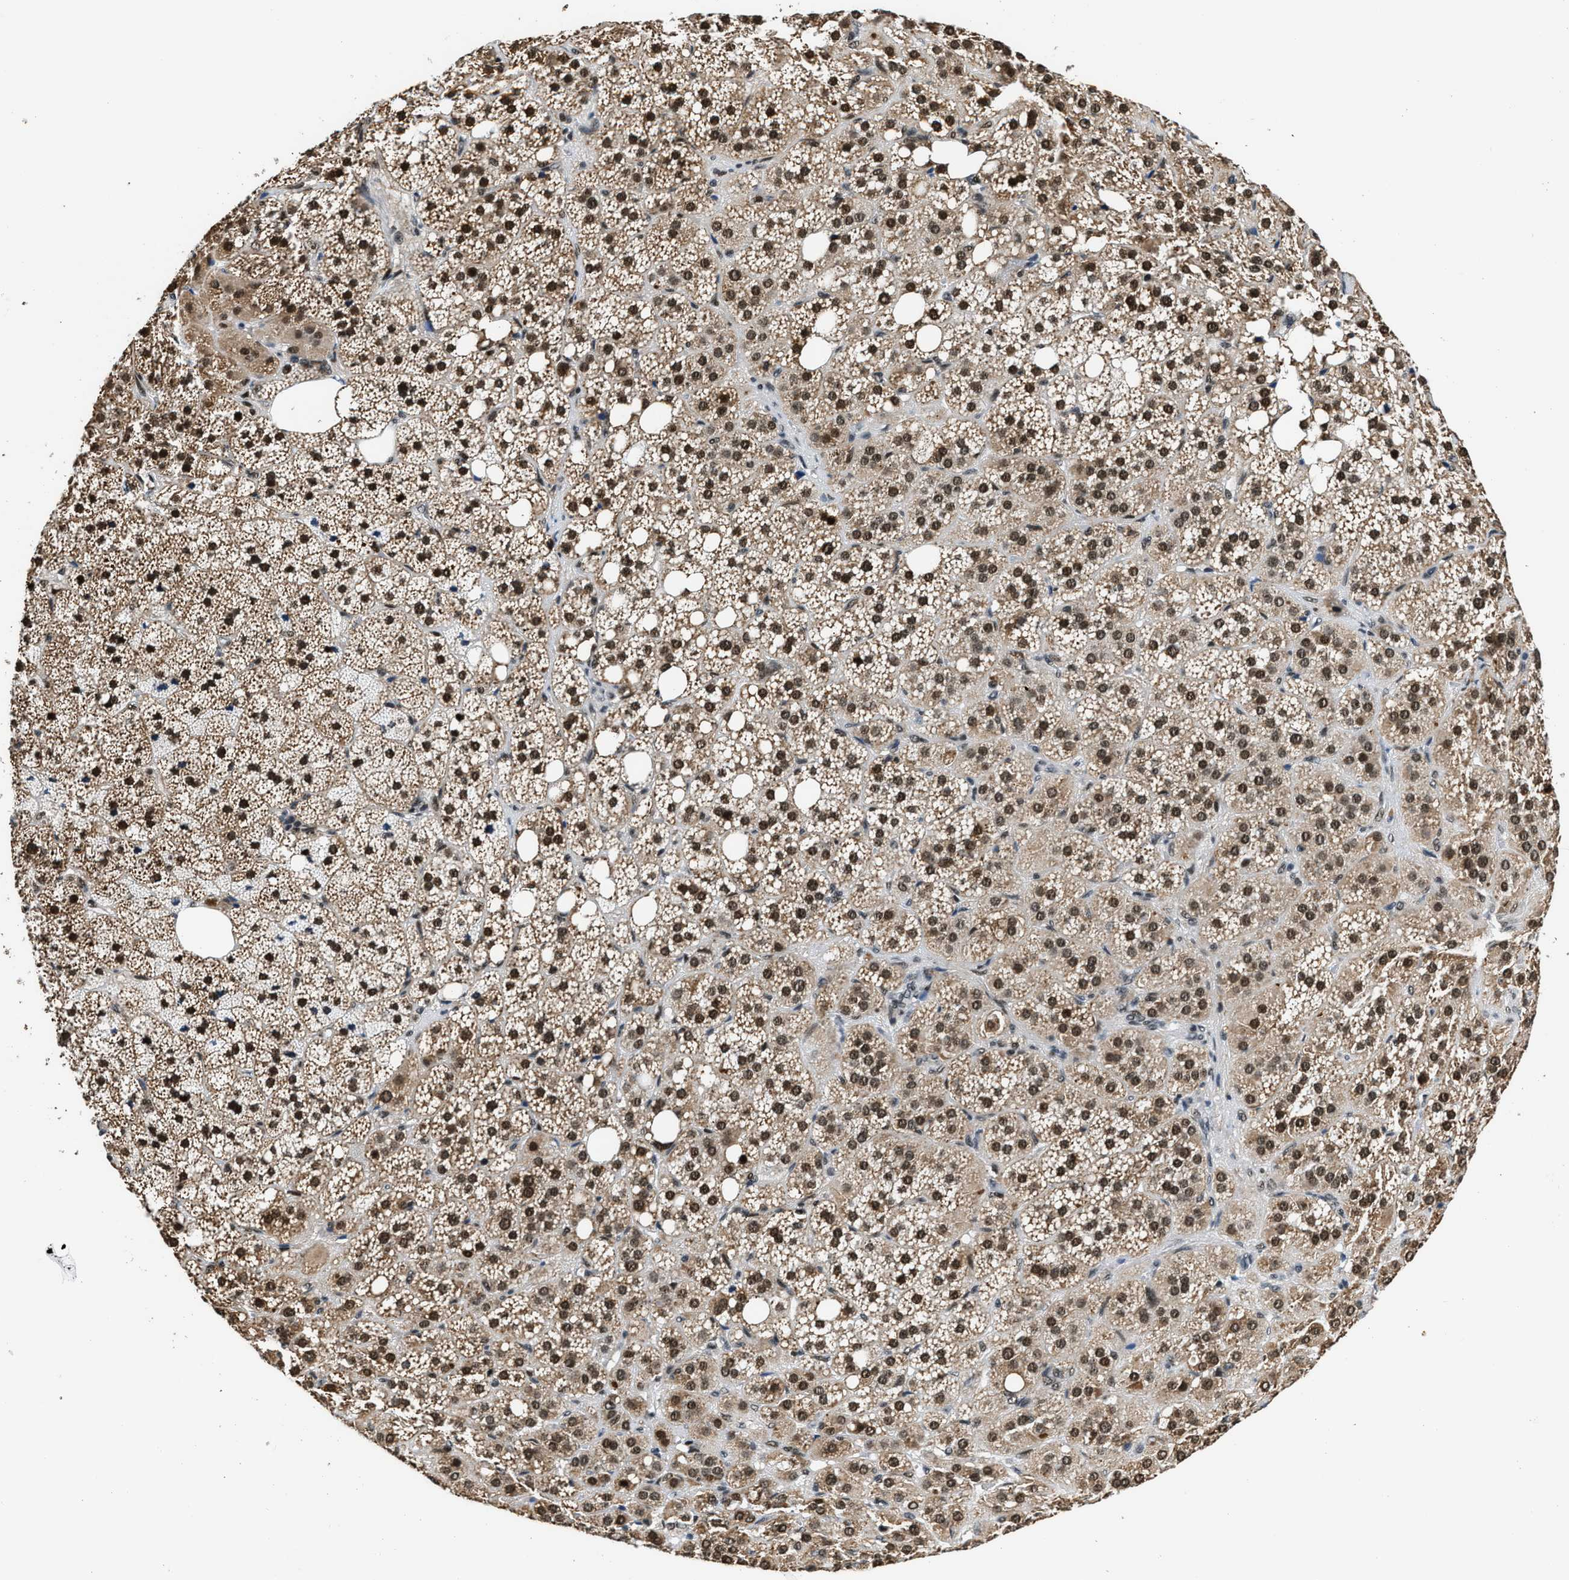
{"staining": {"intensity": "strong", "quantity": ">75%", "location": "cytoplasmic/membranous,nuclear"}, "tissue": "adrenal gland", "cell_type": "Glandular cells", "image_type": "normal", "snomed": [{"axis": "morphology", "description": "Normal tissue, NOS"}, {"axis": "topography", "description": "Adrenal gland"}], "caption": "This photomicrograph demonstrates IHC staining of normal adrenal gland, with high strong cytoplasmic/membranous,nuclear positivity in about >75% of glandular cells.", "gene": "KDM3B", "patient": {"sex": "female", "age": 59}}